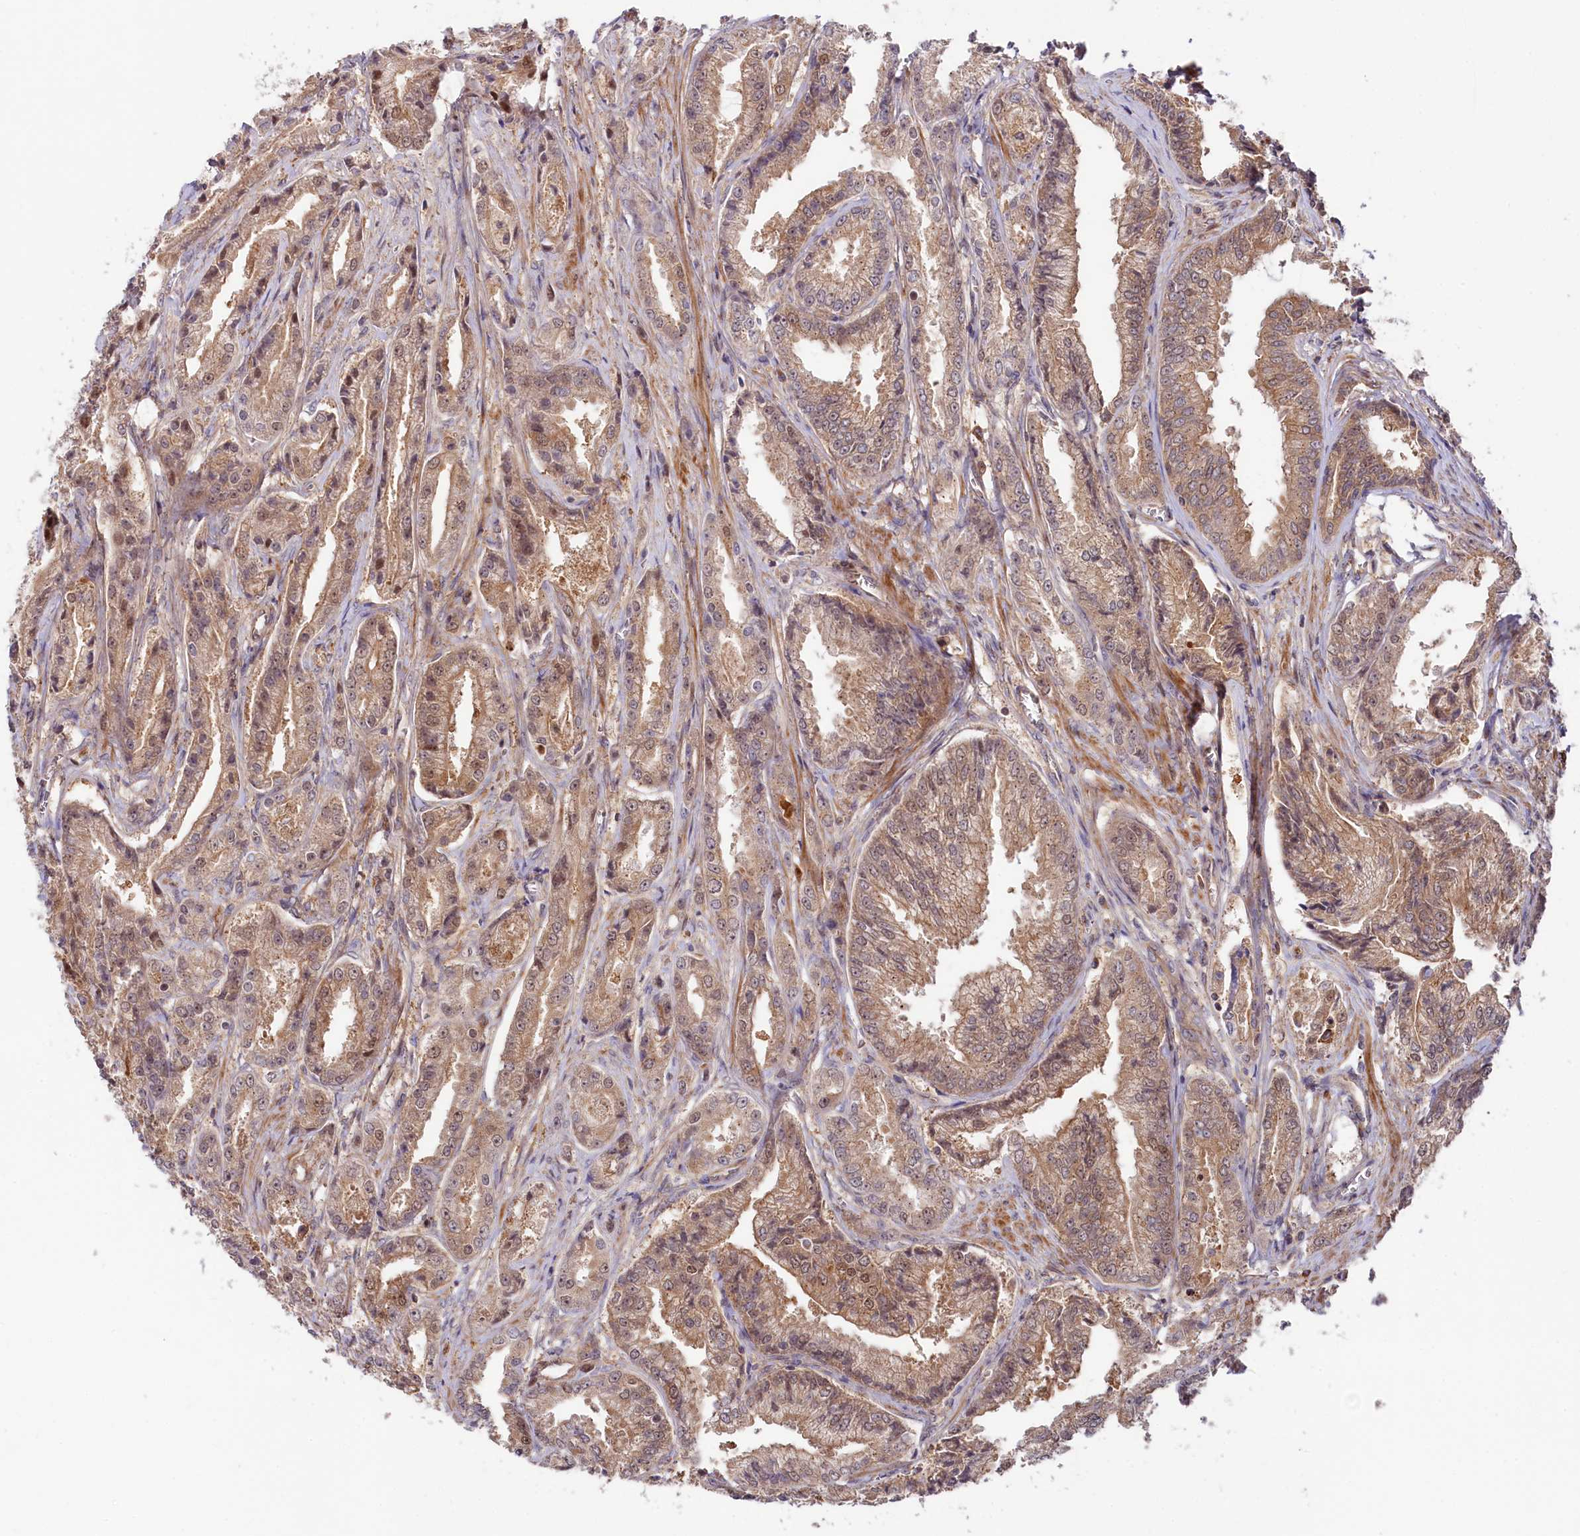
{"staining": {"intensity": "moderate", "quantity": ">75%", "location": "cytoplasmic/membranous,nuclear"}, "tissue": "prostate cancer", "cell_type": "Tumor cells", "image_type": "cancer", "snomed": [{"axis": "morphology", "description": "Adenocarcinoma, High grade"}, {"axis": "topography", "description": "Prostate"}], "caption": "Moderate cytoplasmic/membranous and nuclear protein positivity is seen in approximately >75% of tumor cells in prostate cancer (adenocarcinoma (high-grade)). (DAB IHC, brown staining for protein, blue staining for nuclei).", "gene": "NEDD1", "patient": {"sex": "male", "age": 72}}